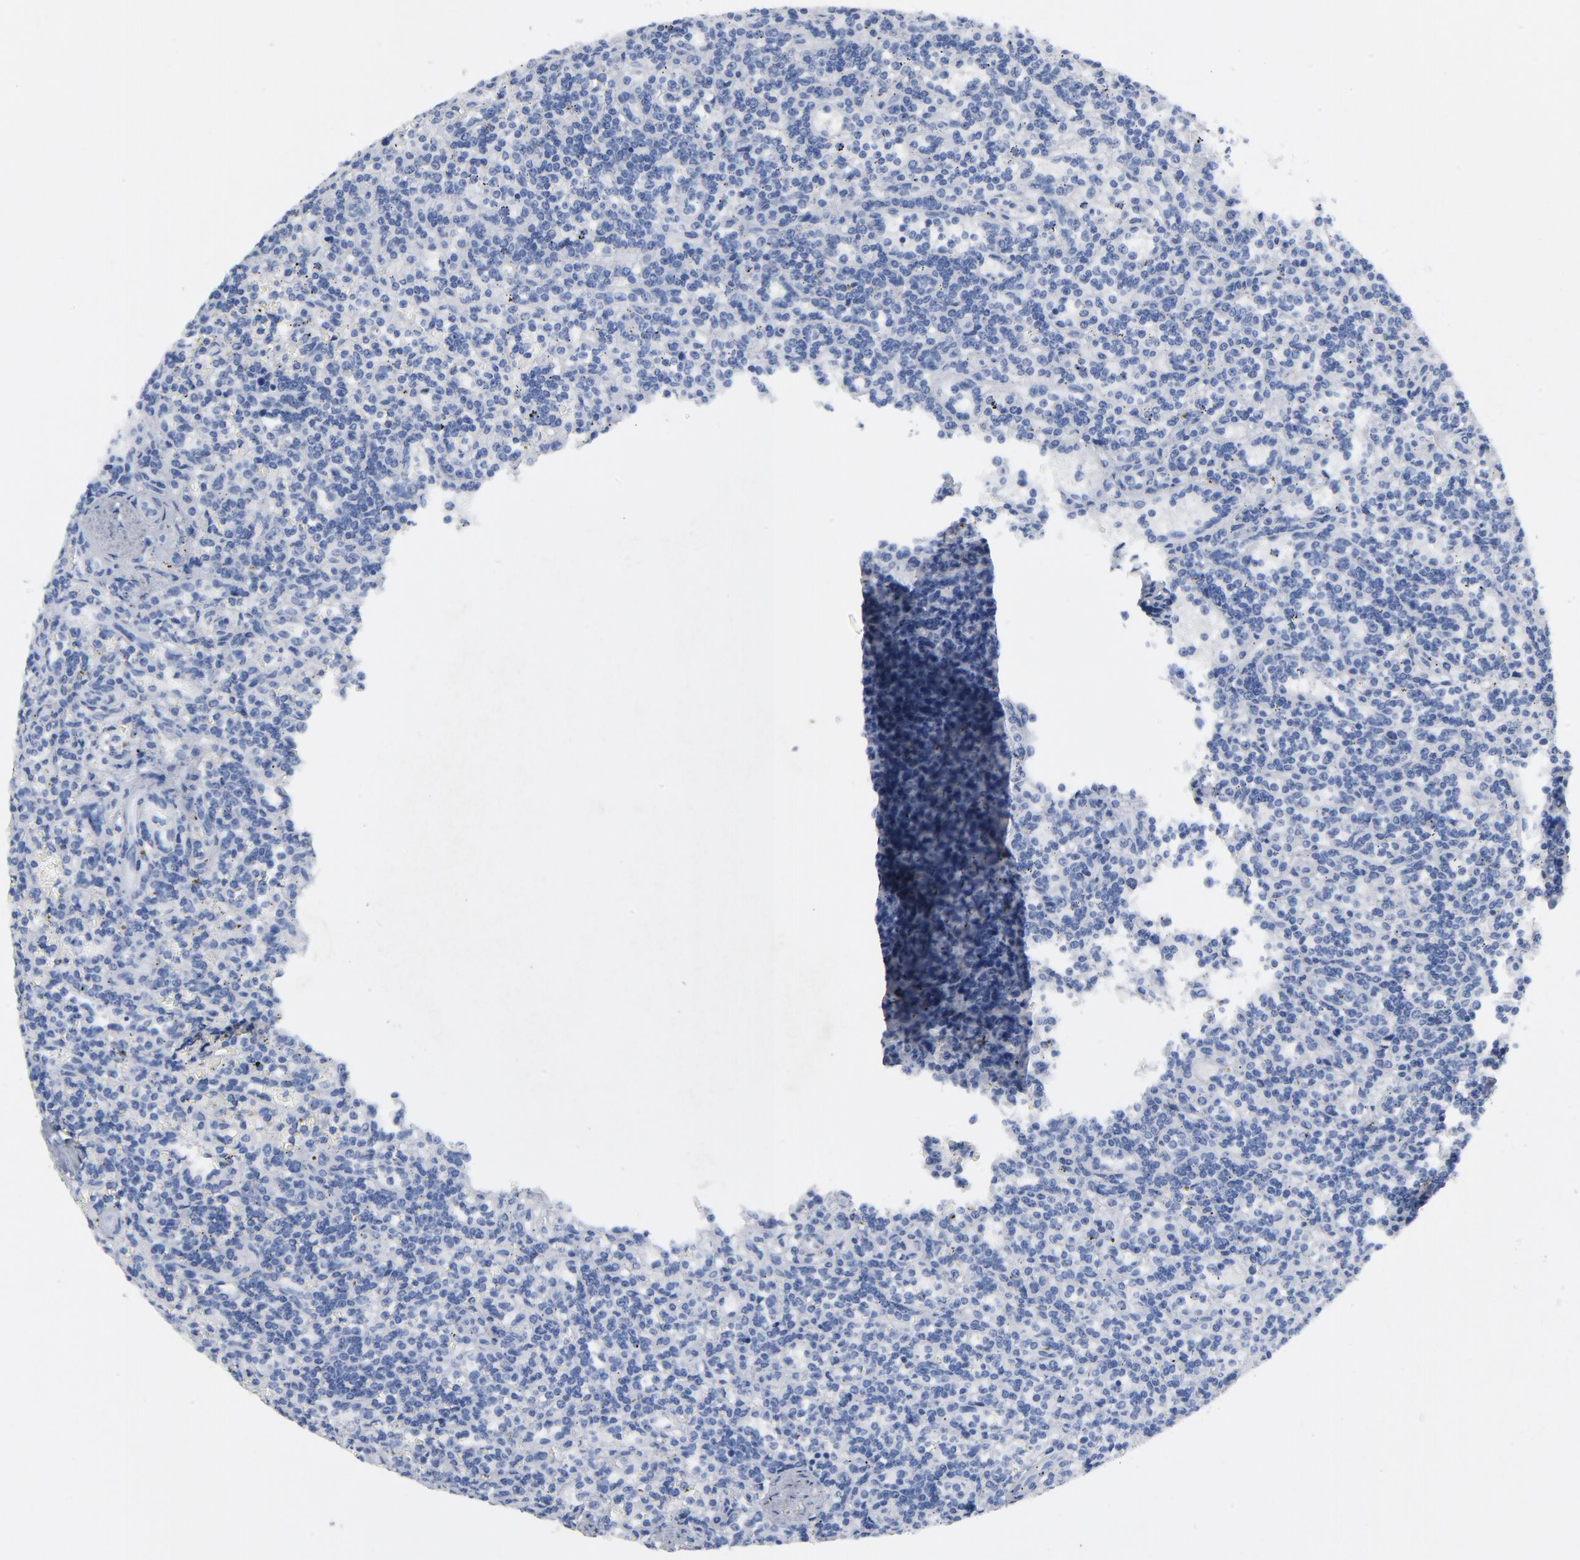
{"staining": {"intensity": "negative", "quantity": "none", "location": "none"}, "tissue": "lymphoma", "cell_type": "Tumor cells", "image_type": "cancer", "snomed": [{"axis": "morphology", "description": "Malignant lymphoma, non-Hodgkin's type, Low grade"}, {"axis": "topography", "description": "Spleen"}], "caption": "High power microscopy image of an immunohistochemistry micrograph of lymphoma, revealing no significant positivity in tumor cells. (Immunohistochemistry, brightfield microscopy, high magnification).", "gene": "TSPAN6", "patient": {"sex": "male", "age": 73}}